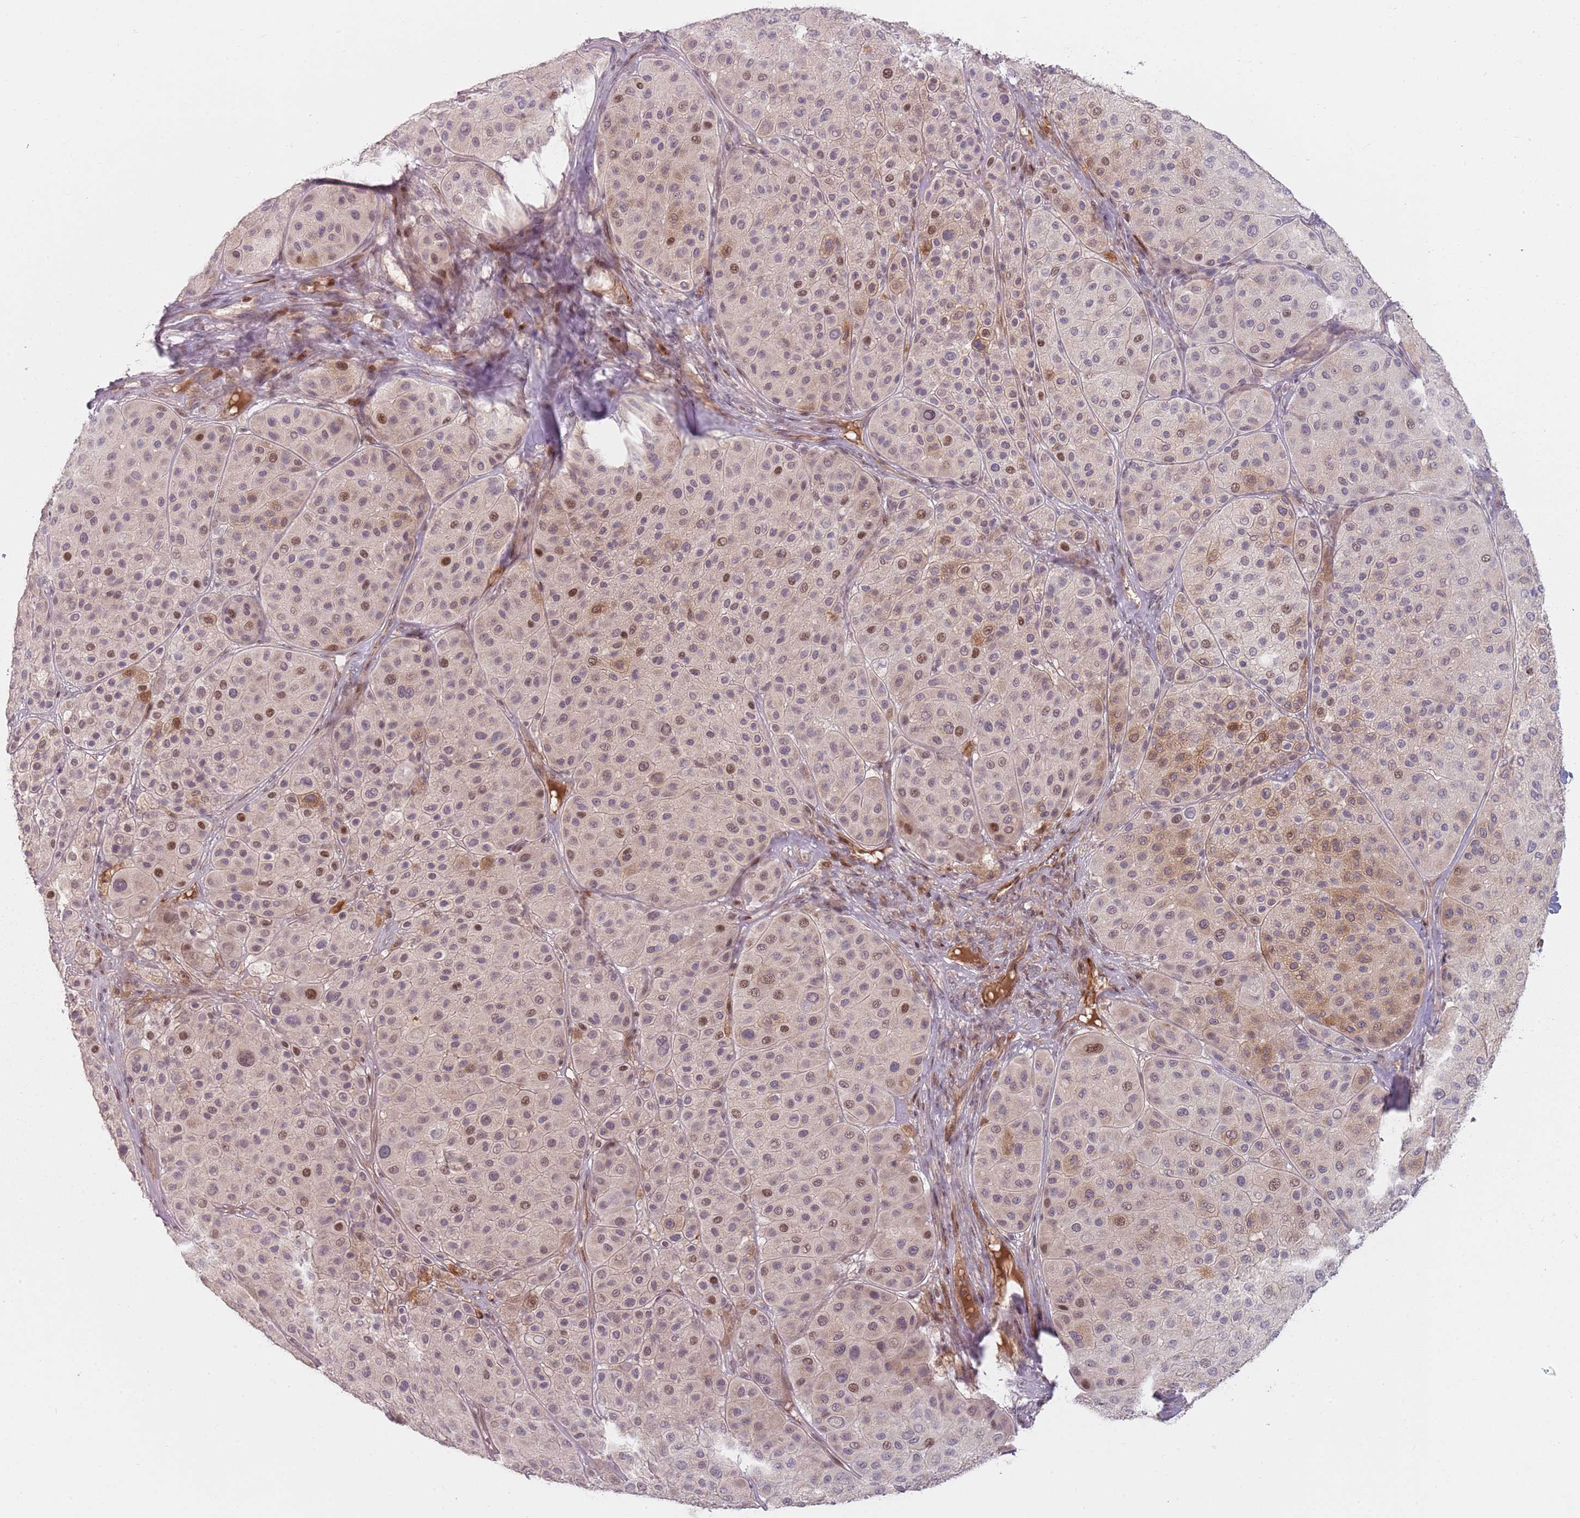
{"staining": {"intensity": "moderate", "quantity": "<25%", "location": "cytoplasmic/membranous,nuclear"}, "tissue": "melanoma", "cell_type": "Tumor cells", "image_type": "cancer", "snomed": [{"axis": "morphology", "description": "Malignant melanoma, Metastatic site"}, {"axis": "topography", "description": "Smooth muscle"}], "caption": "There is low levels of moderate cytoplasmic/membranous and nuclear positivity in tumor cells of malignant melanoma (metastatic site), as demonstrated by immunohistochemical staining (brown color).", "gene": "RPS6KA2", "patient": {"sex": "male", "age": 41}}